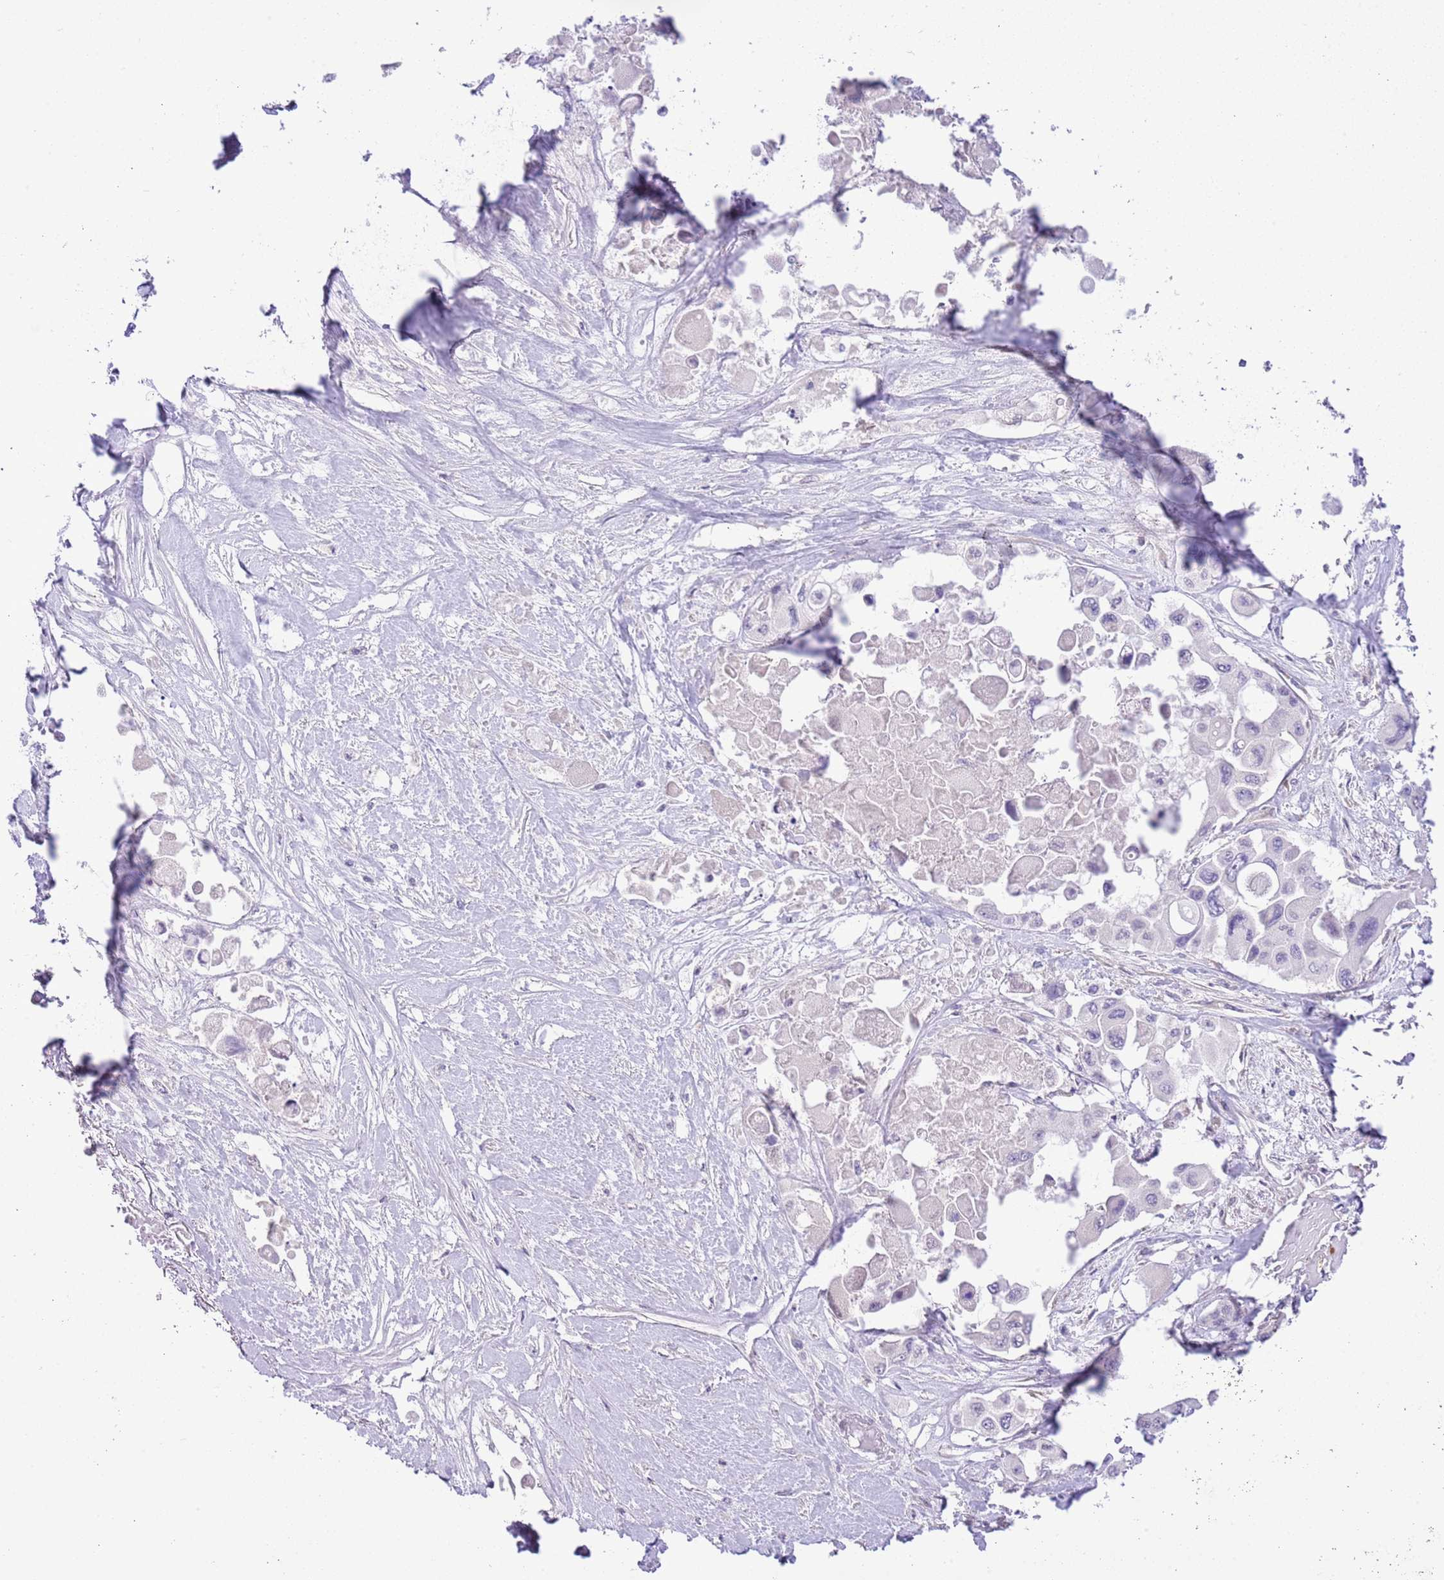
{"staining": {"intensity": "negative", "quantity": "none", "location": "none"}, "tissue": "pancreatic cancer", "cell_type": "Tumor cells", "image_type": "cancer", "snomed": [{"axis": "morphology", "description": "Adenocarcinoma, NOS"}, {"axis": "topography", "description": "Pancreas"}], "caption": "The IHC micrograph has no significant positivity in tumor cells of adenocarcinoma (pancreatic) tissue. (DAB (3,3'-diaminobenzidine) IHC with hematoxylin counter stain).", "gene": "MIDN", "patient": {"sex": "male", "age": 92}}